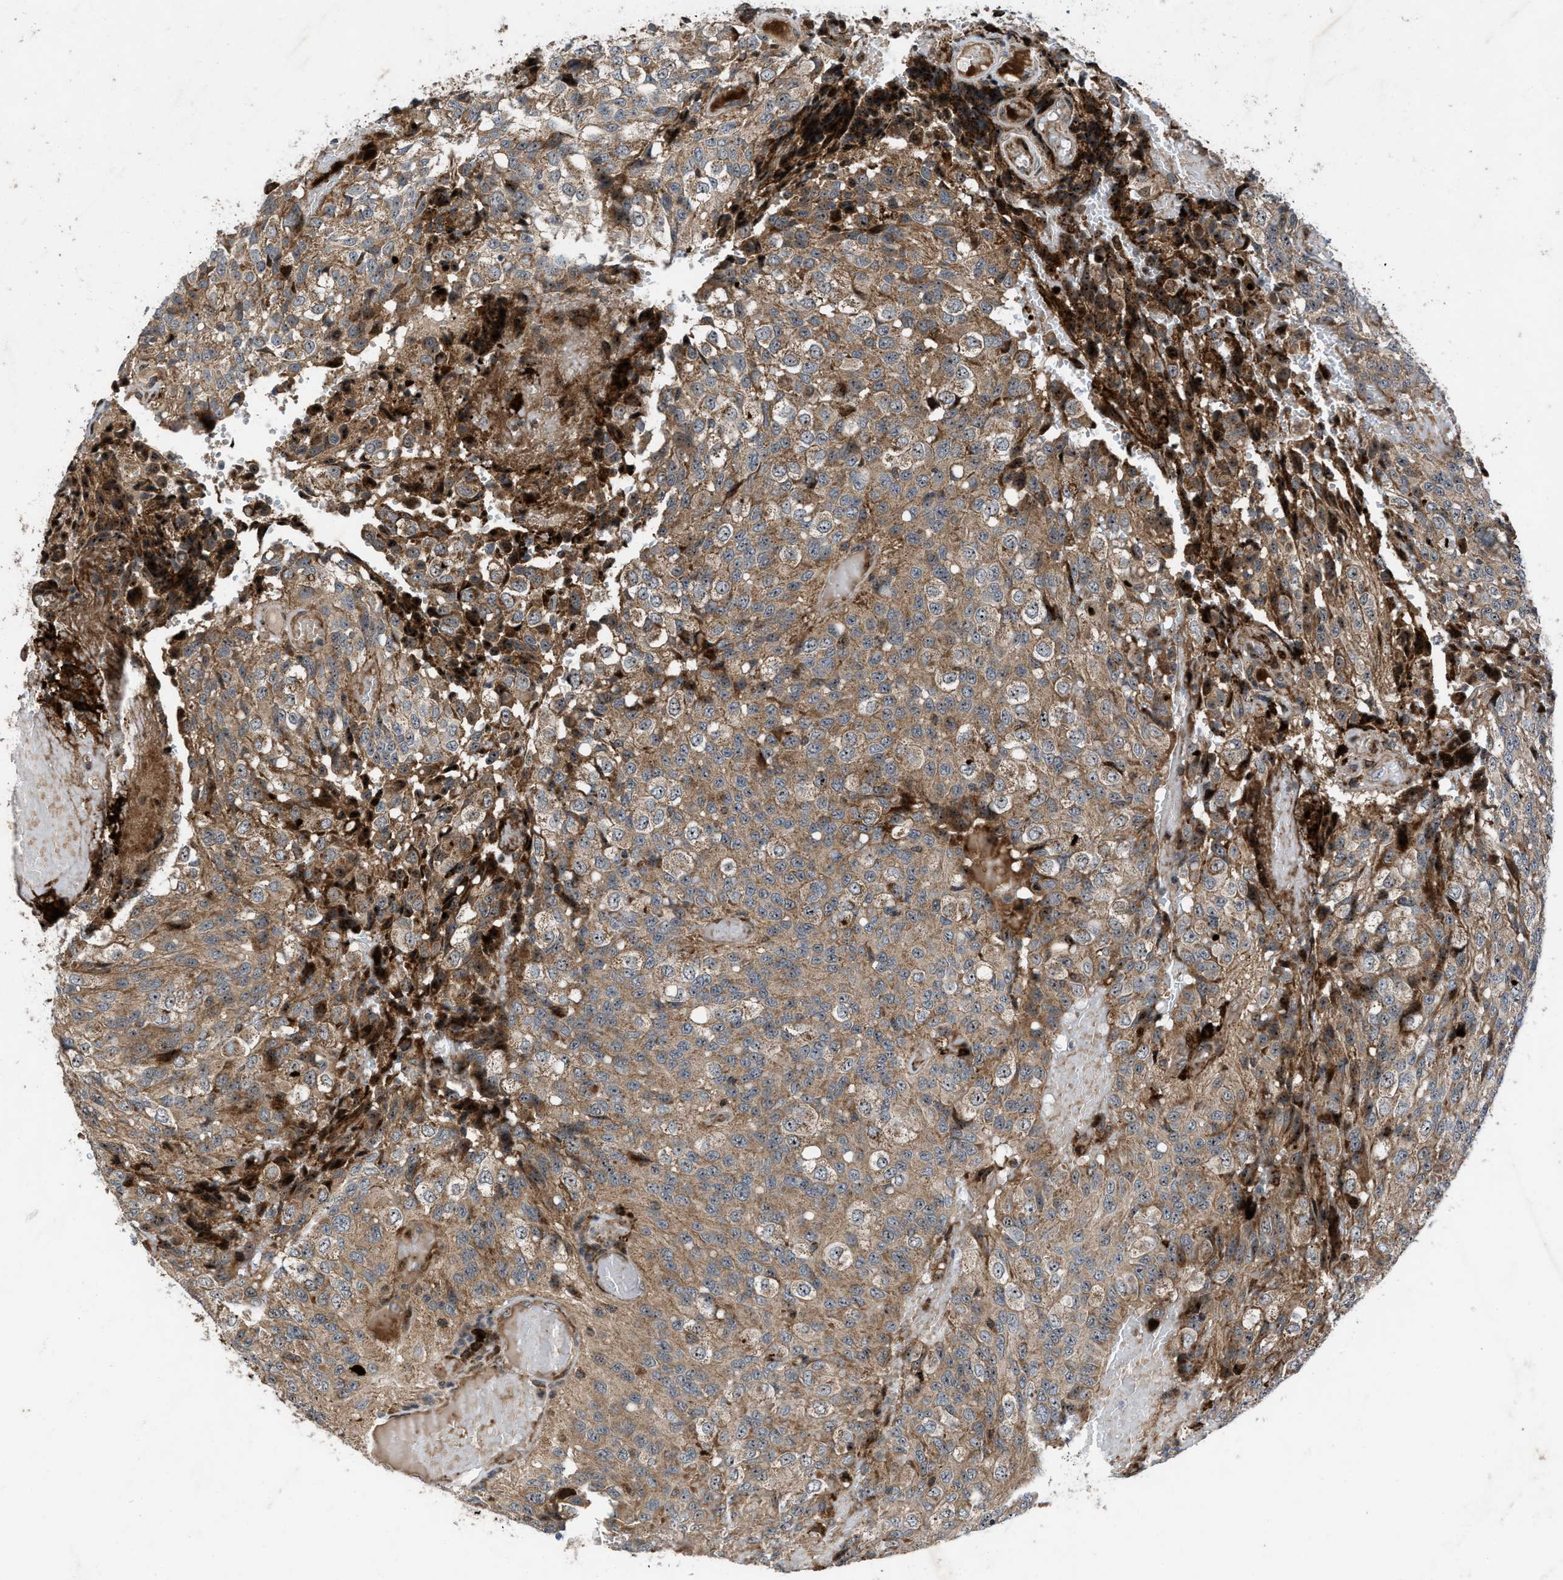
{"staining": {"intensity": "moderate", "quantity": ">75%", "location": "cytoplasmic/membranous"}, "tissue": "glioma", "cell_type": "Tumor cells", "image_type": "cancer", "snomed": [{"axis": "morphology", "description": "Glioma, malignant, High grade"}, {"axis": "topography", "description": "Brain"}], "caption": "A histopathology image of human glioma stained for a protein shows moderate cytoplasmic/membranous brown staining in tumor cells.", "gene": "AP3M2", "patient": {"sex": "male", "age": 32}}